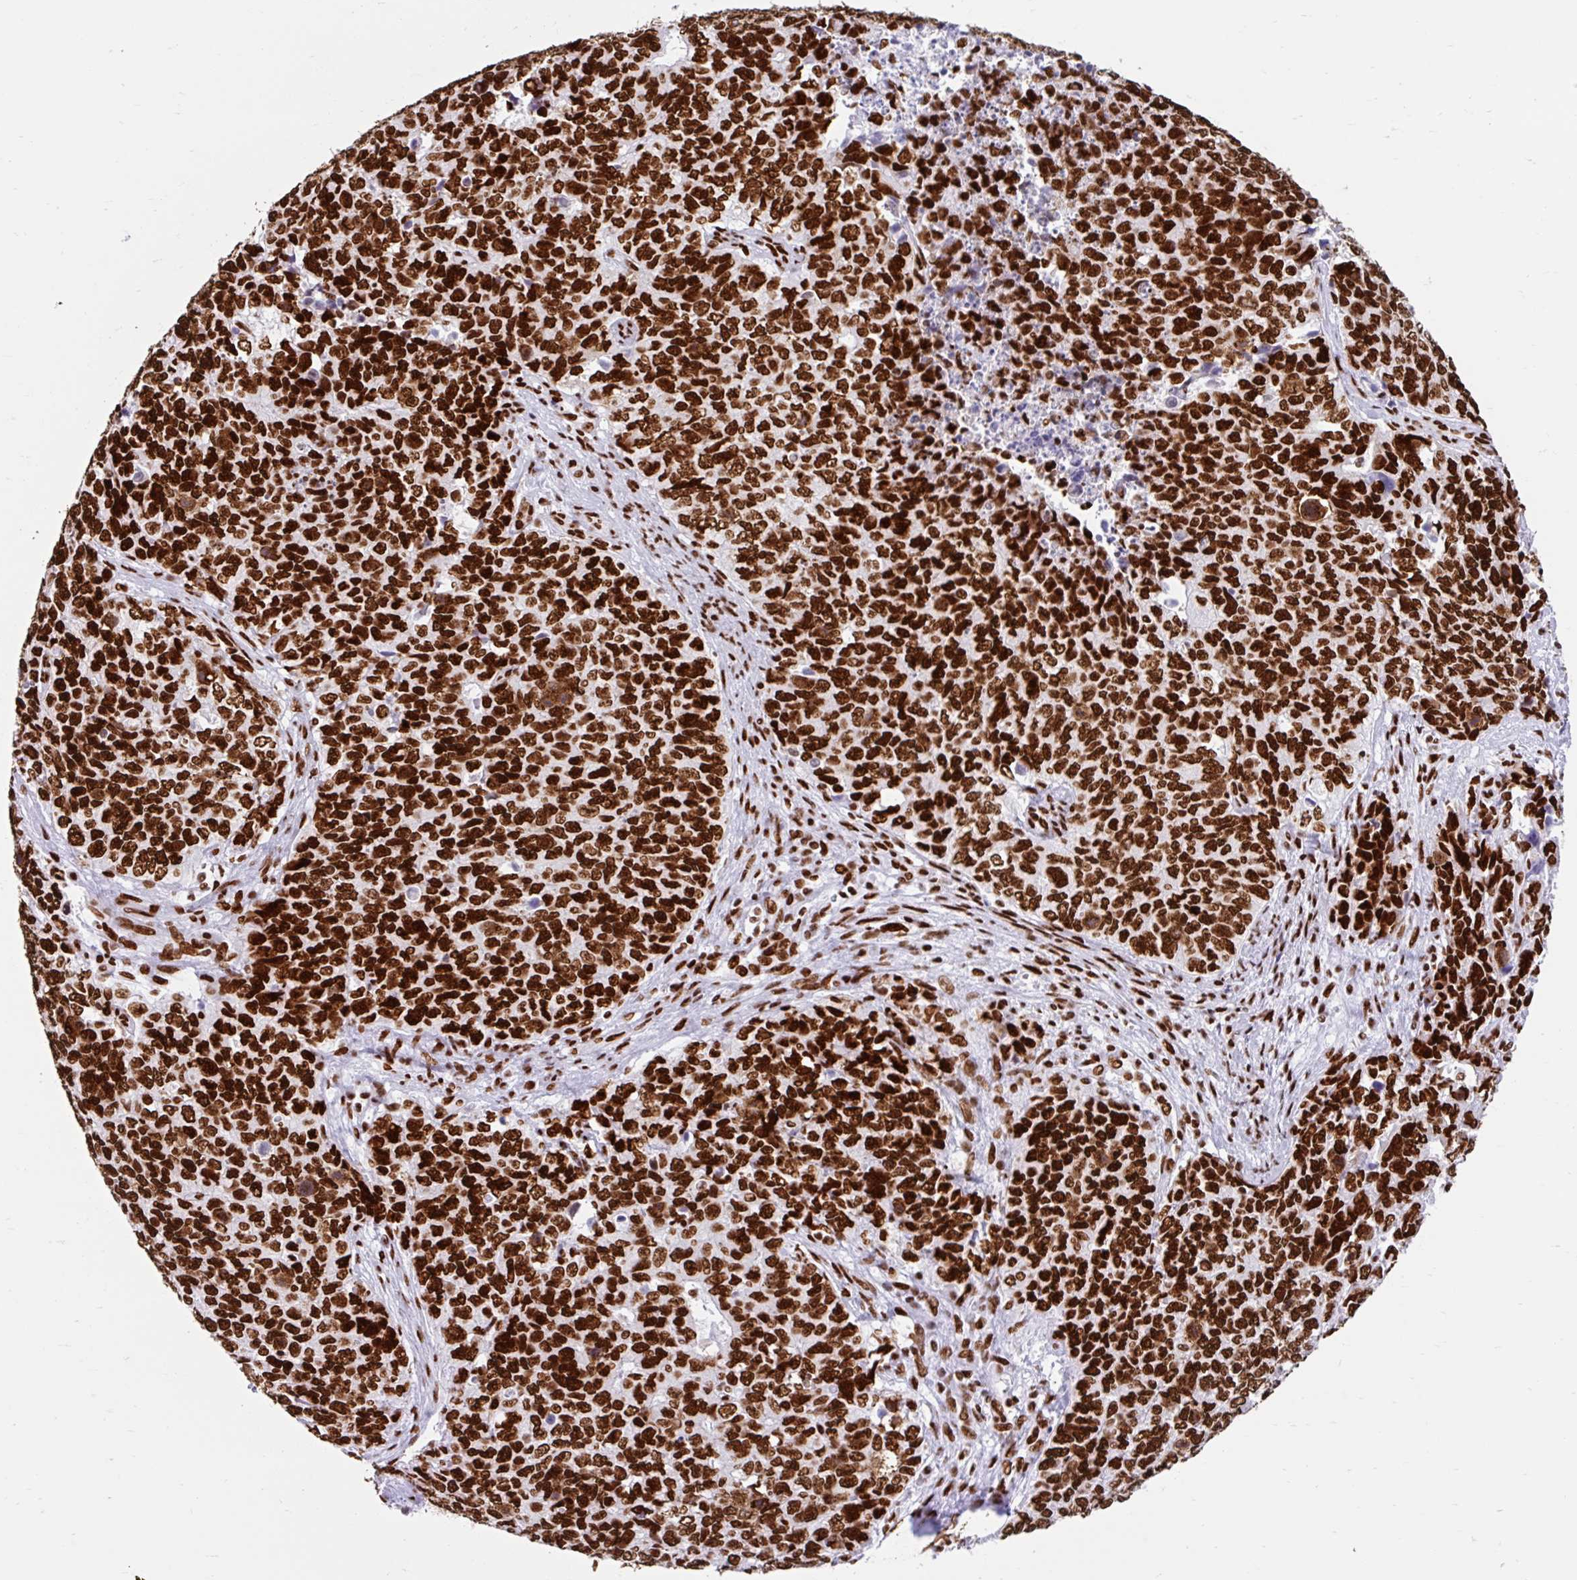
{"staining": {"intensity": "strong", "quantity": ">75%", "location": "nuclear"}, "tissue": "cervical cancer", "cell_type": "Tumor cells", "image_type": "cancer", "snomed": [{"axis": "morphology", "description": "Adenocarcinoma, NOS"}, {"axis": "topography", "description": "Cervix"}], "caption": "Cervical cancer (adenocarcinoma) was stained to show a protein in brown. There is high levels of strong nuclear staining in about >75% of tumor cells.", "gene": "KHDRBS1", "patient": {"sex": "female", "age": 63}}